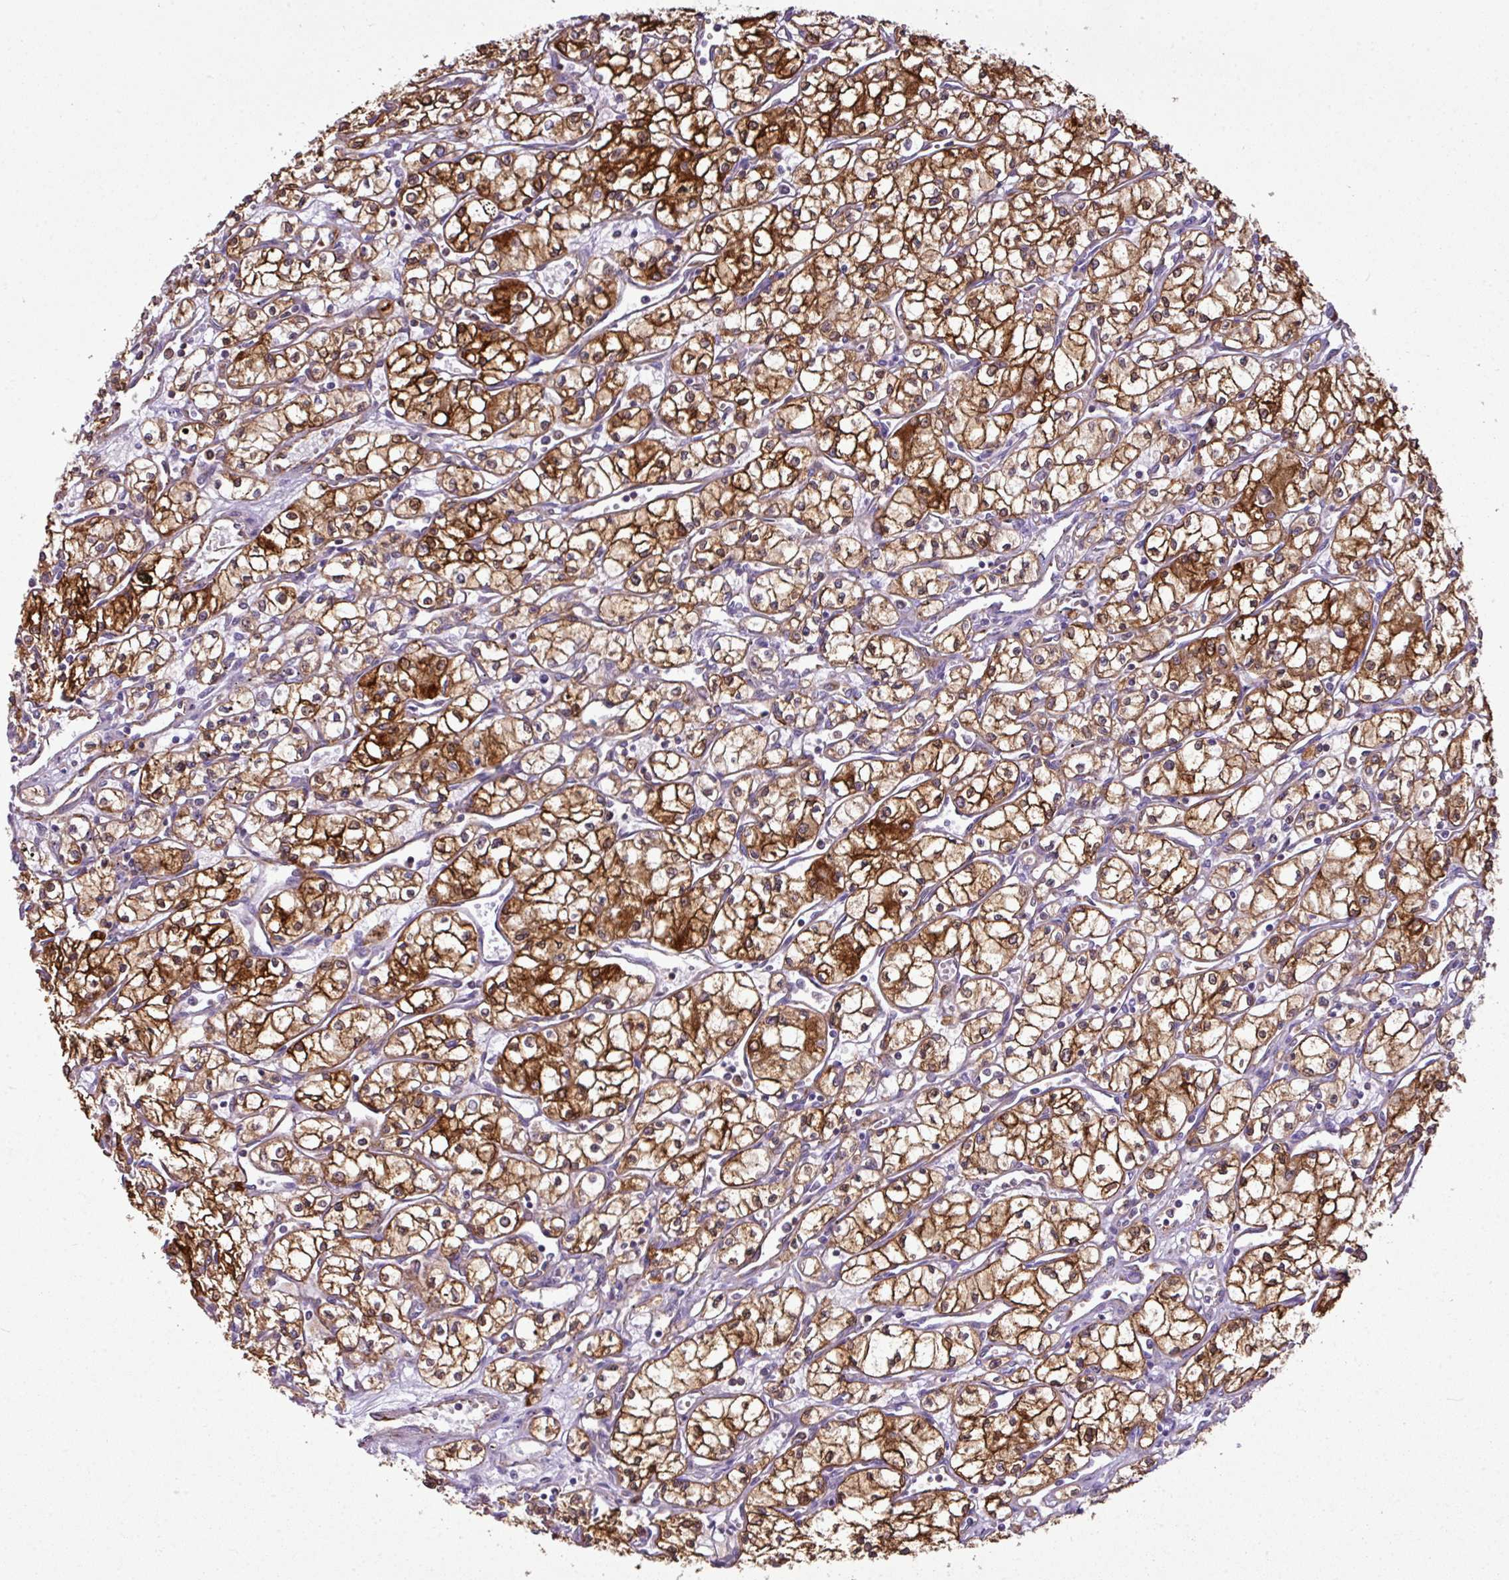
{"staining": {"intensity": "moderate", "quantity": "25%-75%", "location": "cytoplasmic/membranous"}, "tissue": "renal cancer", "cell_type": "Tumor cells", "image_type": "cancer", "snomed": [{"axis": "morphology", "description": "Adenocarcinoma, NOS"}, {"axis": "topography", "description": "Kidney"}], "caption": "The histopathology image displays immunohistochemical staining of renal cancer. There is moderate cytoplasmic/membranous staining is present in approximately 25%-75% of tumor cells.", "gene": "XNDC1N", "patient": {"sex": "male", "age": 59}}